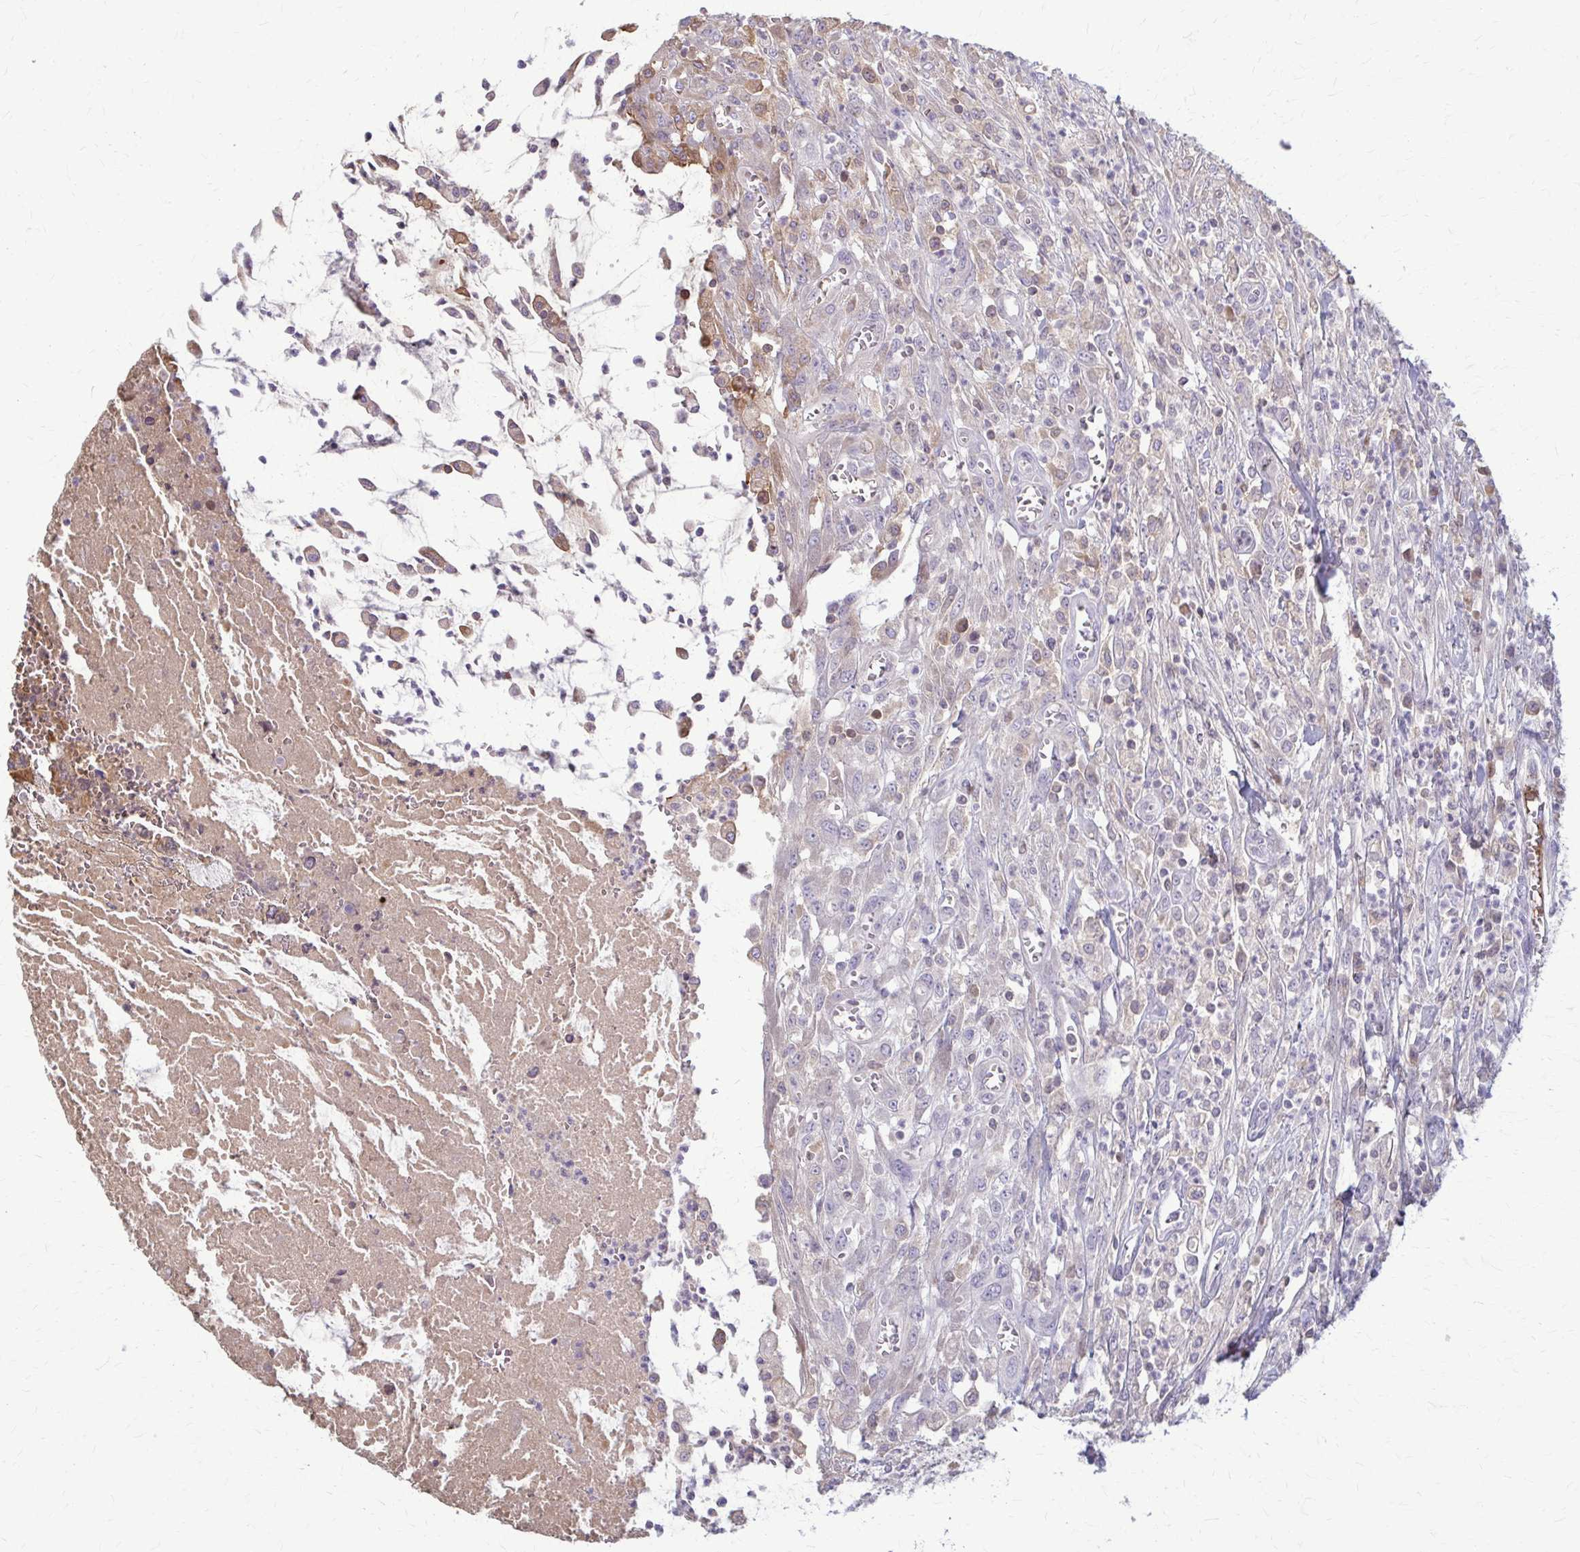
{"staining": {"intensity": "negative", "quantity": "none", "location": "none"}, "tissue": "colorectal cancer", "cell_type": "Tumor cells", "image_type": "cancer", "snomed": [{"axis": "morphology", "description": "Adenocarcinoma, NOS"}, {"axis": "topography", "description": "Colon"}], "caption": "DAB immunohistochemical staining of human adenocarcinoma (colorectal) displays no significant positivity in tumor cells. (Stains: DAB (3,3'-diaminobenzidine) immunohistochemistry with hematoxylin counter stain, Microscopy: brightfield microscopy at high magnification).", "gene": "MCRIP2", "patient": {"sex": "male", "age": 65}}